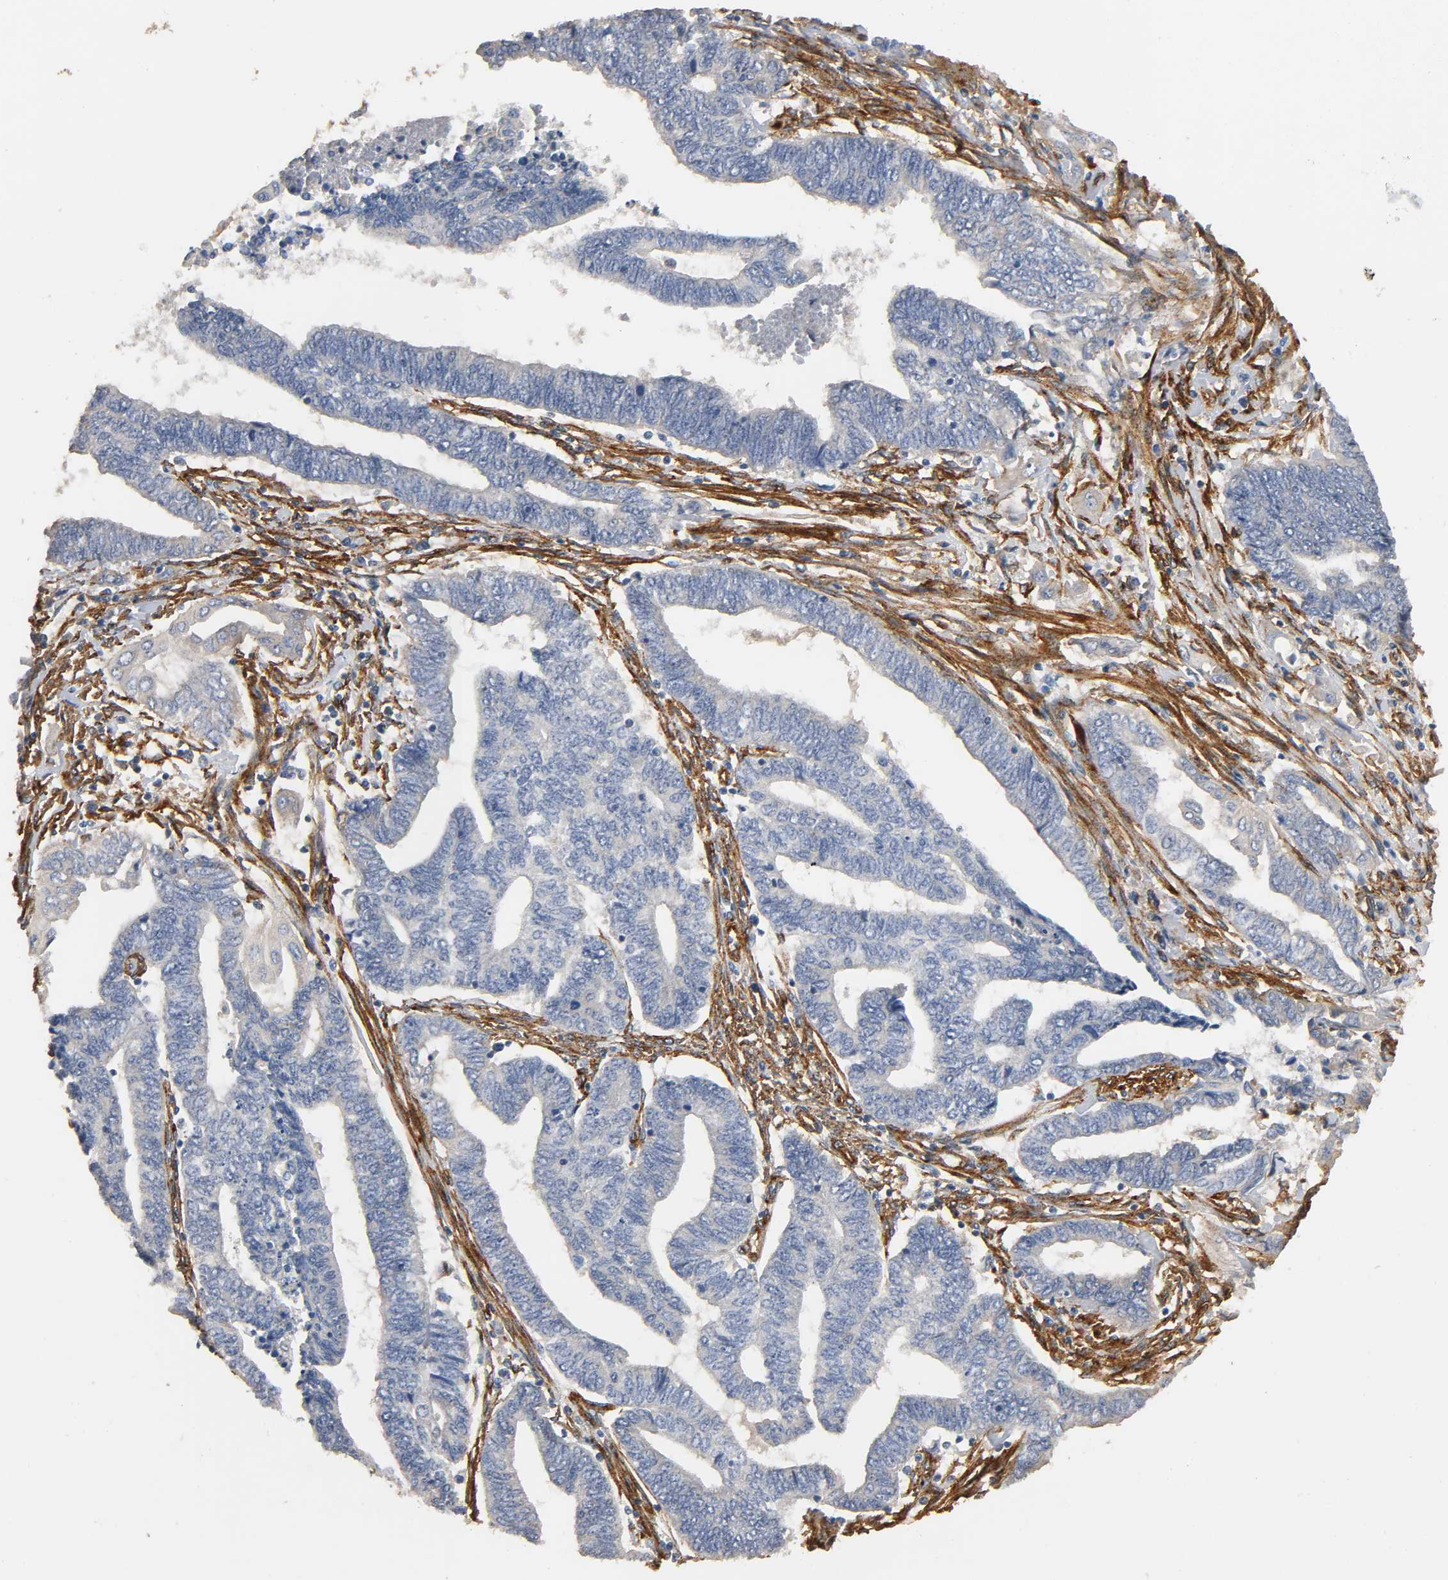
{"staining": {"intensity": "negative", "quantity": "none", "location": "none"}, "tissue": "endometrial cancer", "cell_type": "Tumor cells", "image_type": "cancer", "snomed": [{"axis": "morphology", "description": "Adenocarcinoma, NOS"}, {"axis": "topography", "description": "Uterus"}, {"axis": "topography", "description": "Endometrium"}], "caption": "Immunohistochemistry of endometrial adenocarcinoma reveals no positivity in tumor cells.", "gene": "IFITM3", "patient": {"sex": "female", "age": 70}}